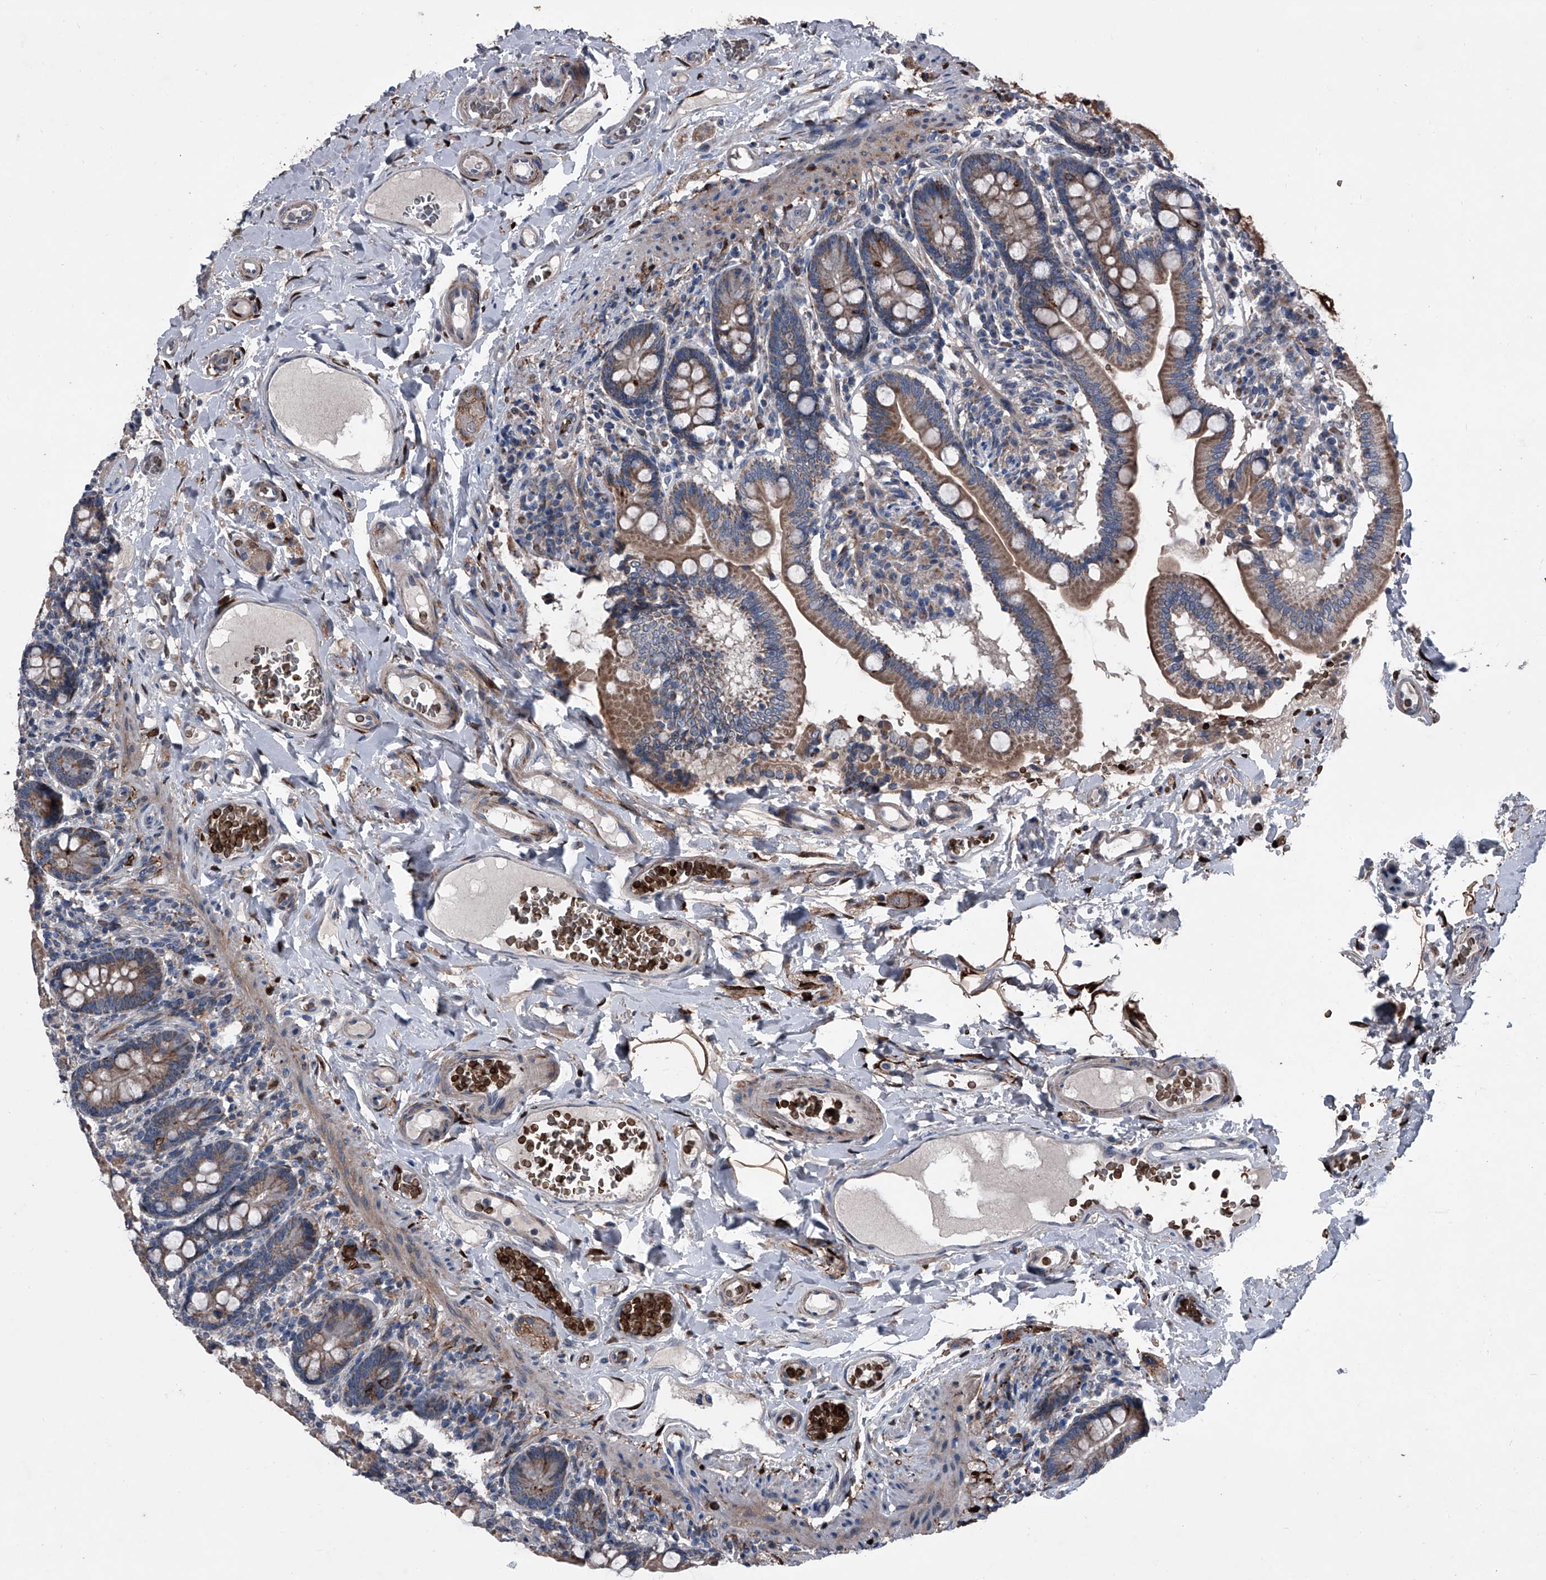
{"staining": {"intensity": "moderate", "quantity": "25%-75%", "location": "cytoplasmic/membranous"}, "tissue": "small intestine", "cell_type": "Glandular cells", "image_type": "normal", "snomed": [{"axis": "morphology", "description": "Normal tissue, NOS"}, {"axis": "topography", "description": "Small intestine"}], "caption": "DAB (3,3'-diaminobenzidine) immunohistochemical staining of benign human small intestine reveals moderate cytoplasmic/membranous protein staining in approximately 25%-75% of glandular cells. Nuclei are stained in blue.", "gene": "CEP85L", "patient": {"sex": "female", "age": 64}}